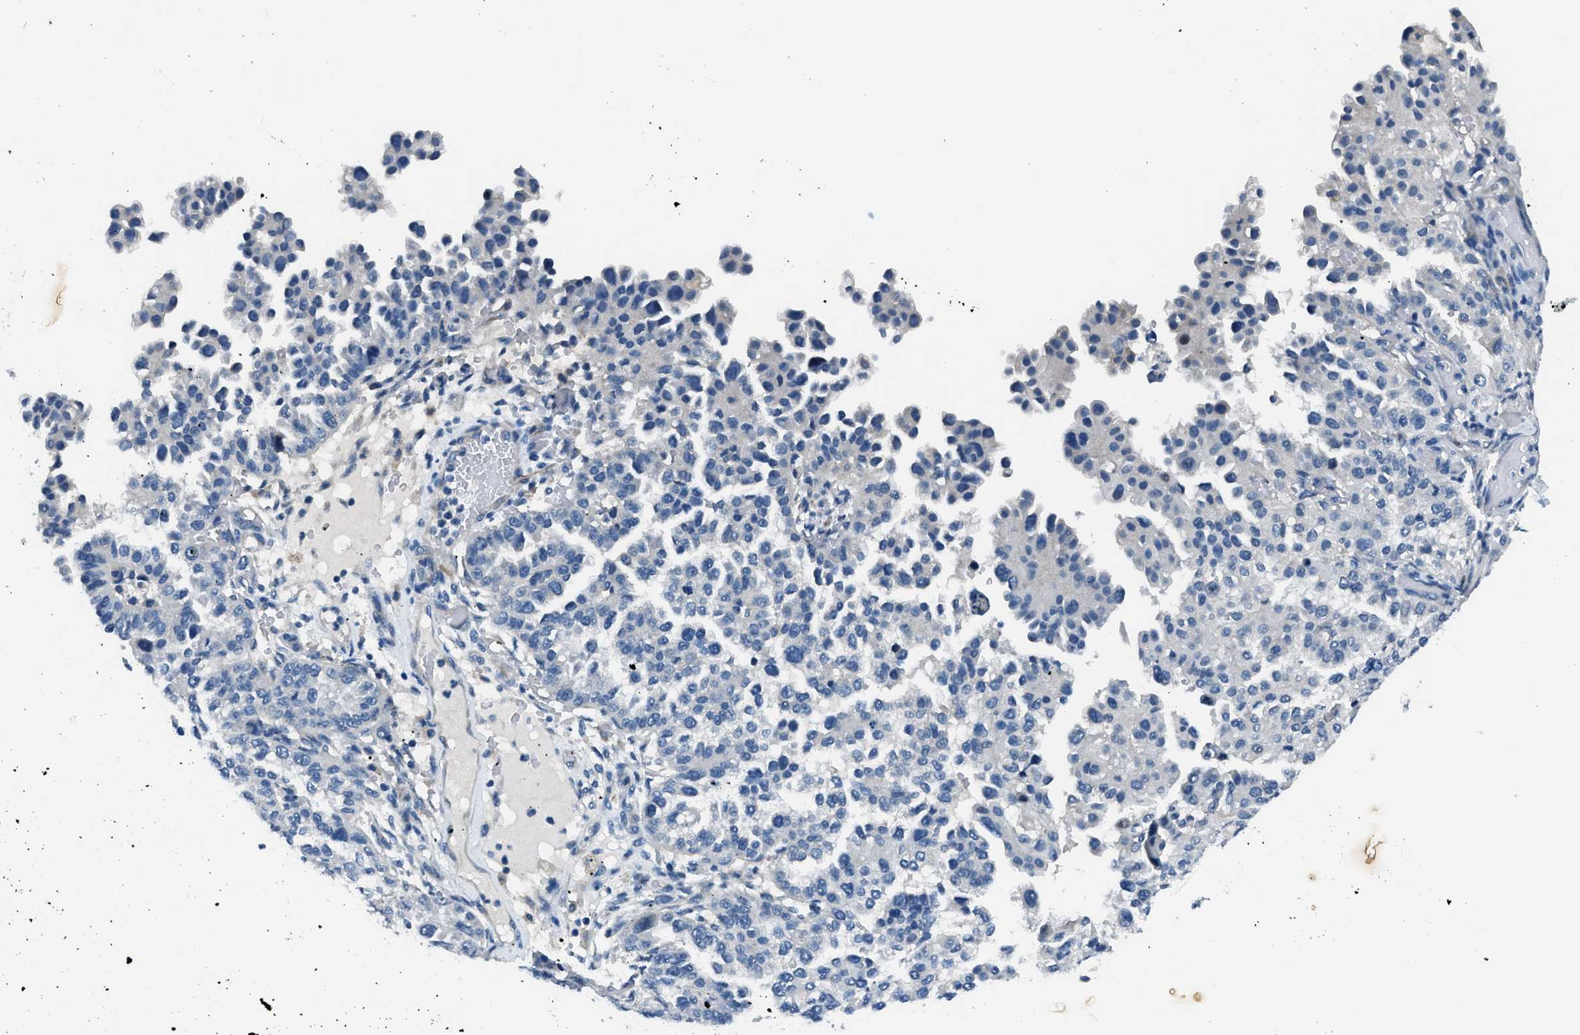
{"staining": {"intensity": "negative", "quantity": "none", "location": "none"}, "tissue": "endometrial cancer", "cell_type": "Tumor cells", "image_type": "cancer", "snomed": [{"axis": "morphology", "description": "Adenocarcinoma, NOS"}, {"axis": "topography", "description": "Endometrium"}], "caption": "IHC image of human endometrial adenocarcinoma stained for a protein (brown), which exhibits no staining in tumor cells. (Immunohistochemistry (ihc), brightfield microscopy, high magnification).", "gene": "GJA3", "patient": {"sex": "female", "age": 85}}